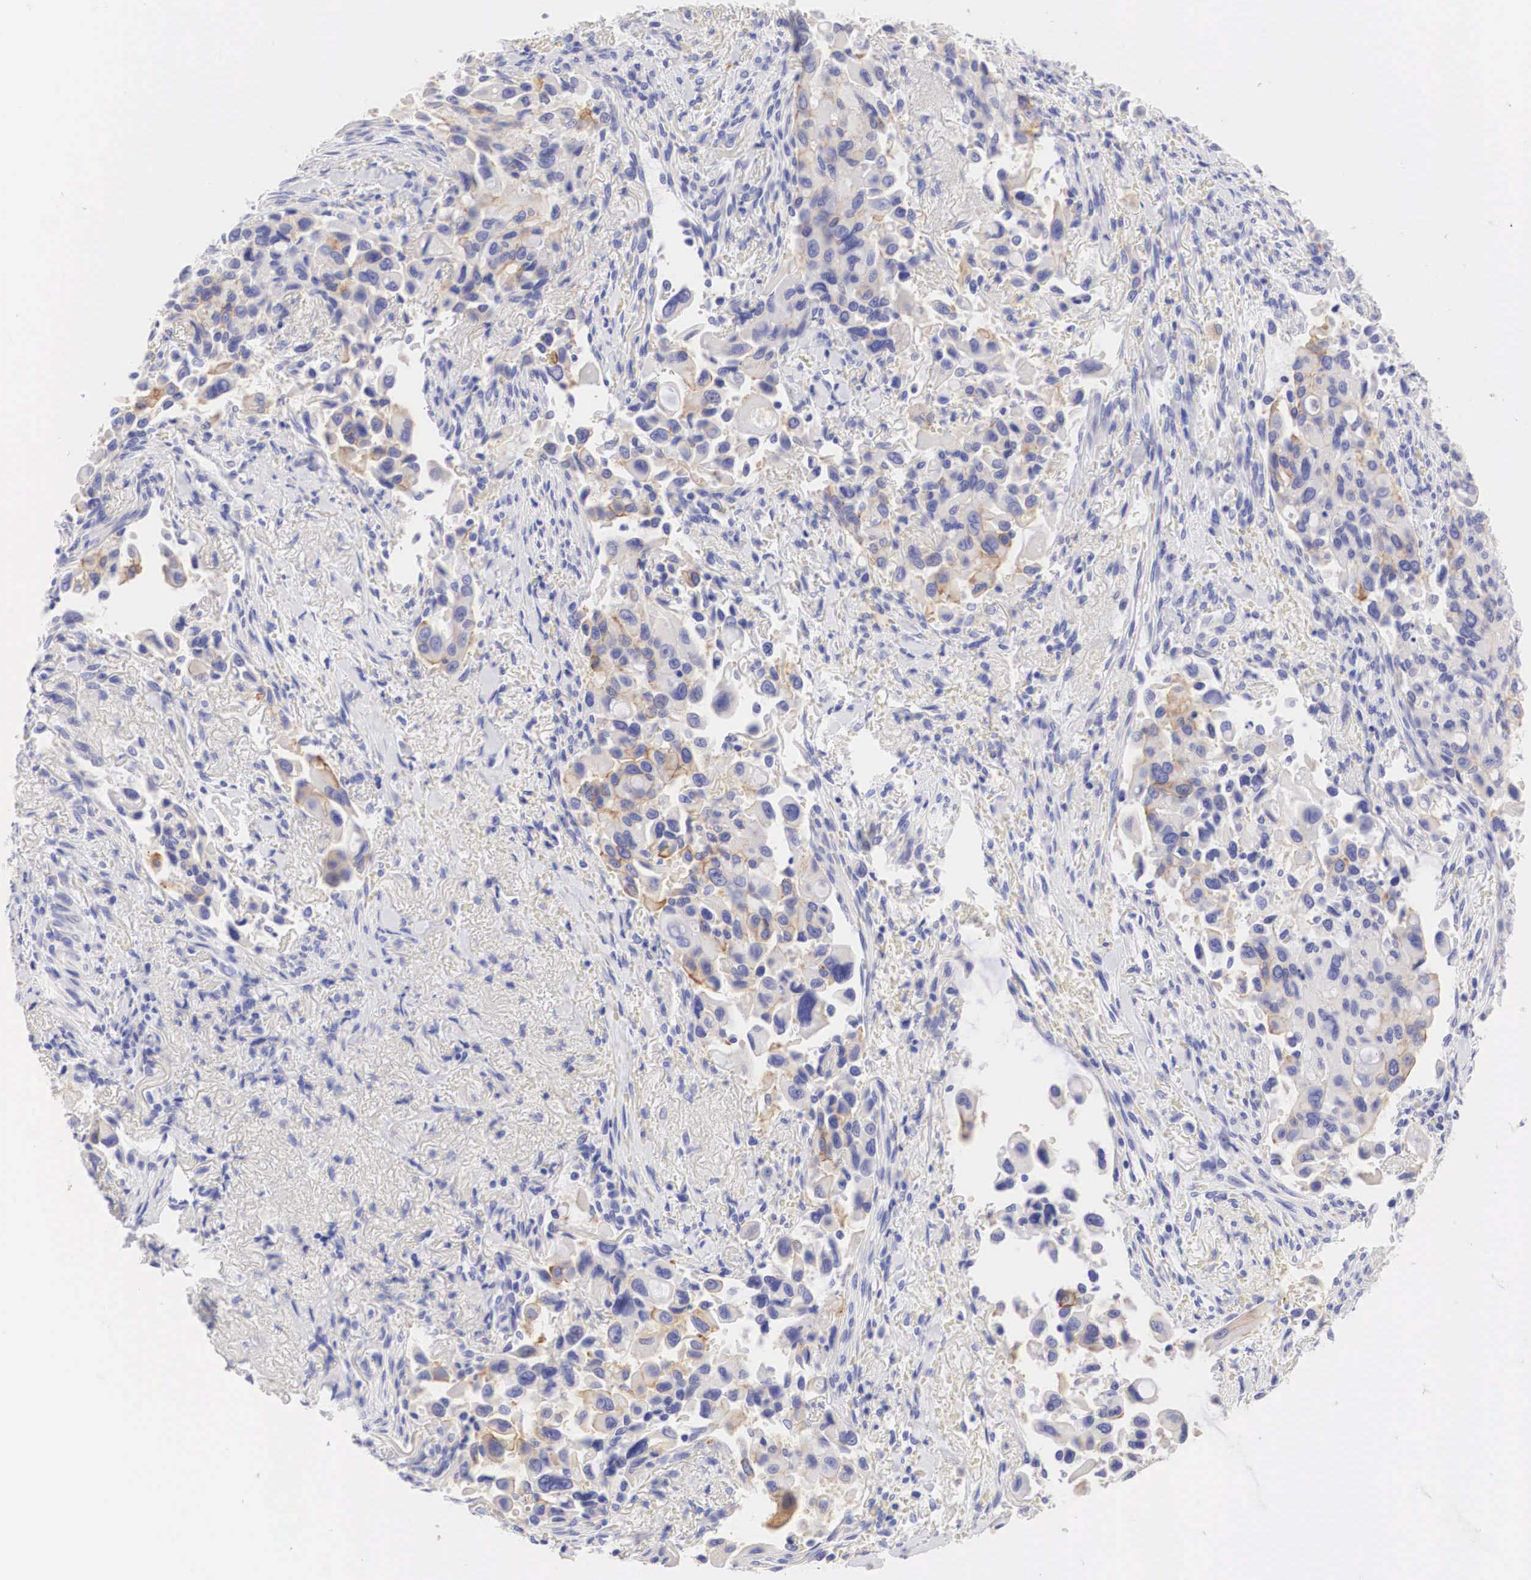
{"staining": {"intensity": "moderate", "quantity": "<25%", "location": "cytoplasmic/membranous"}, "tissue": "lung cancer", "cell_type": "Tumor cells", "image_type": "cancer", "snomed": [{"axis": "morphology", "description": "Adenocarcinoma, NOS"}, {"axis": "topography", "description": "Lung"}], "caption": "This image displays immunohistochemistry (IHC) staining of human adenocarcinoma (lung), with low moderate cytoplasmic/membranous positivity in about <25% of tumor cells.", "gene": "ERBB2", "patient": {"sex": "male", "age": 68}}